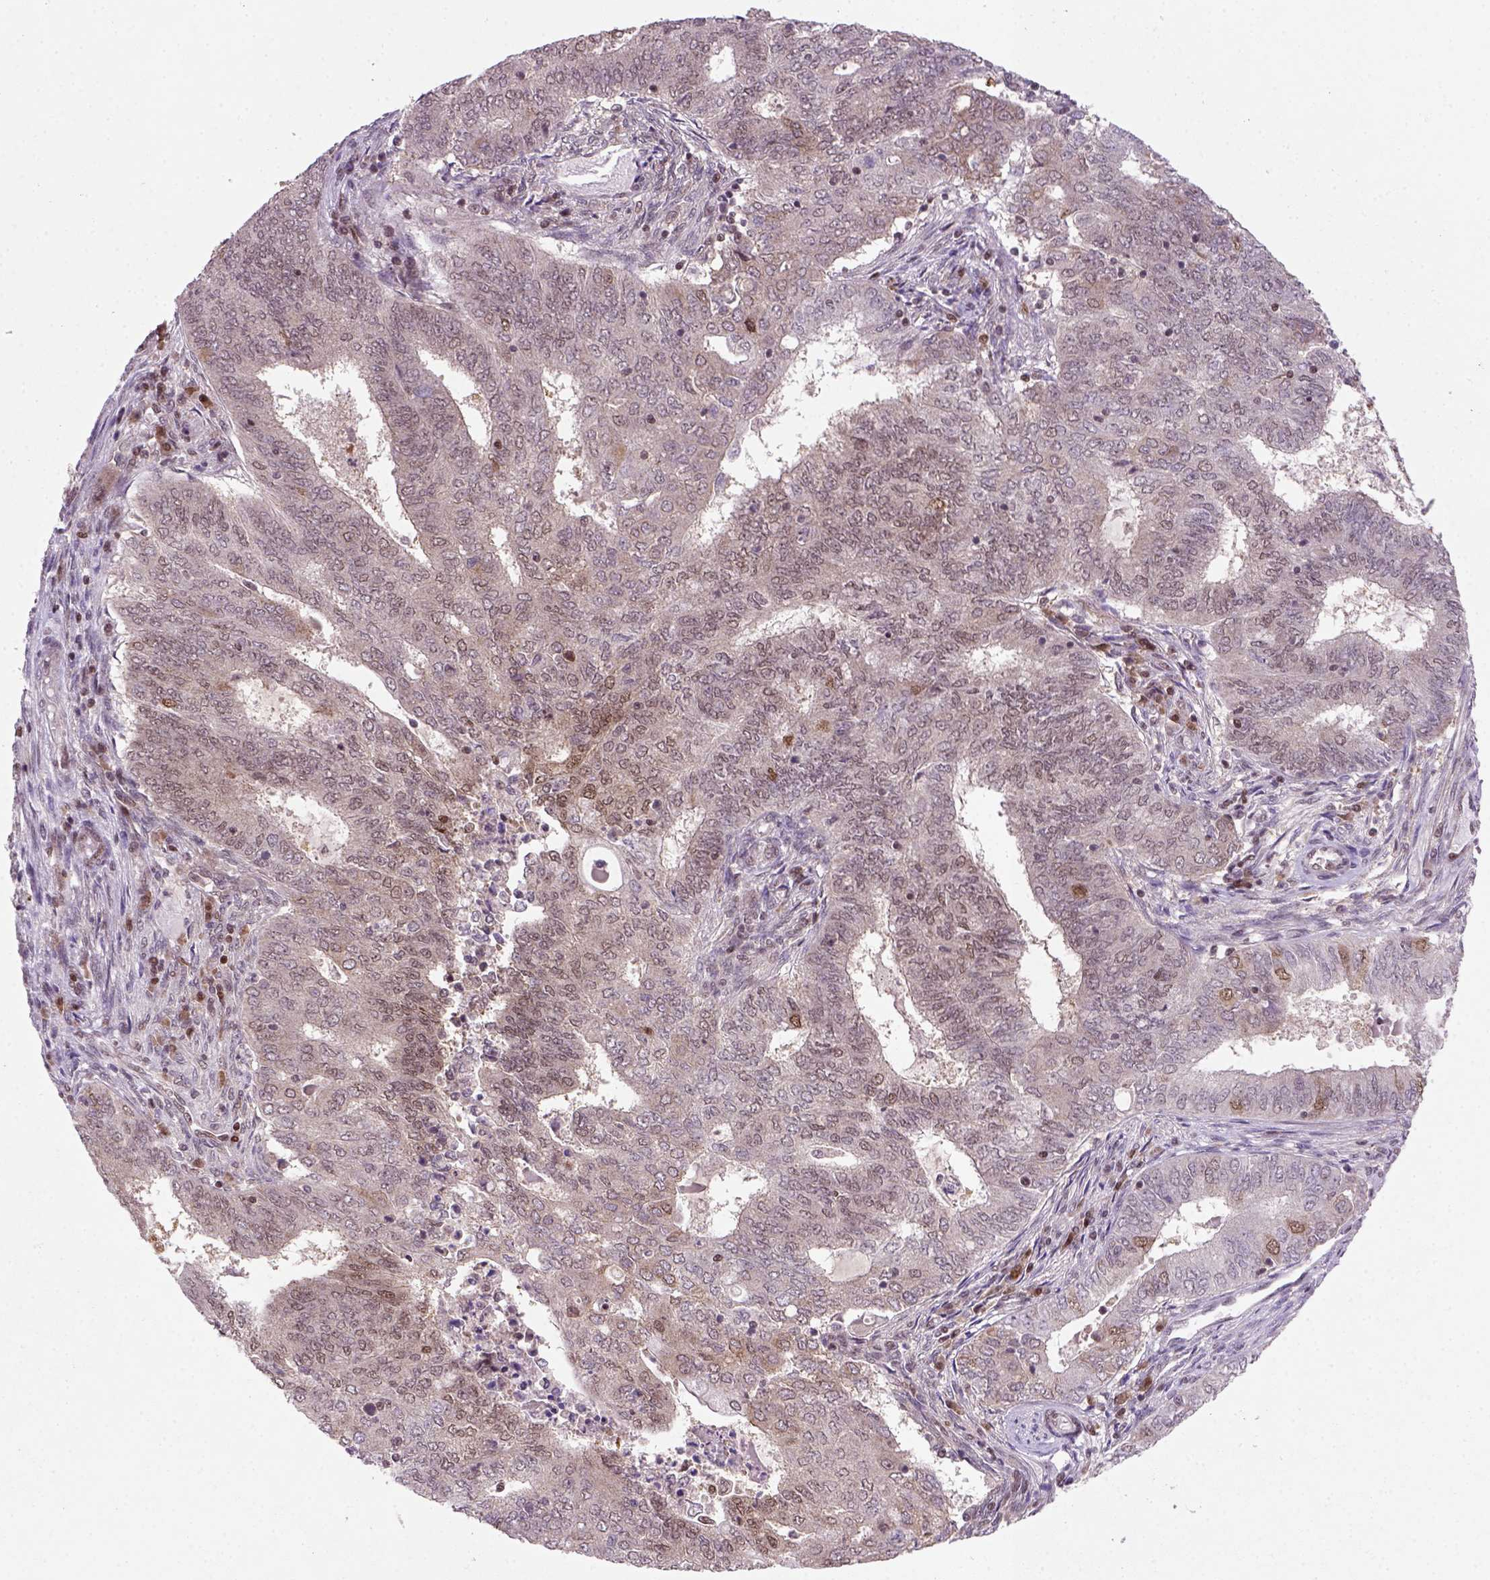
{"staining": {"intensity": "weak", "quantity": "<25%", "location": "nuclear"}, "tissue": "endometrial cancer", "cell_type": "Tumor cells", "image_type": "cancer", "snomed": [{"axis": "morphology", "description": "Adenocarcinoma, NOS"}, {"axis": "topography", "description": "Endometrium"}], "caption": "Immunohistochemistry (IHC) histopathology image of human endometrial adenocarcinoma stained for a protein (brown), which demonstrates no positivity in tumor cells.", "gene": "MGMT", "patient": {"sex": "female", "age": 62}}